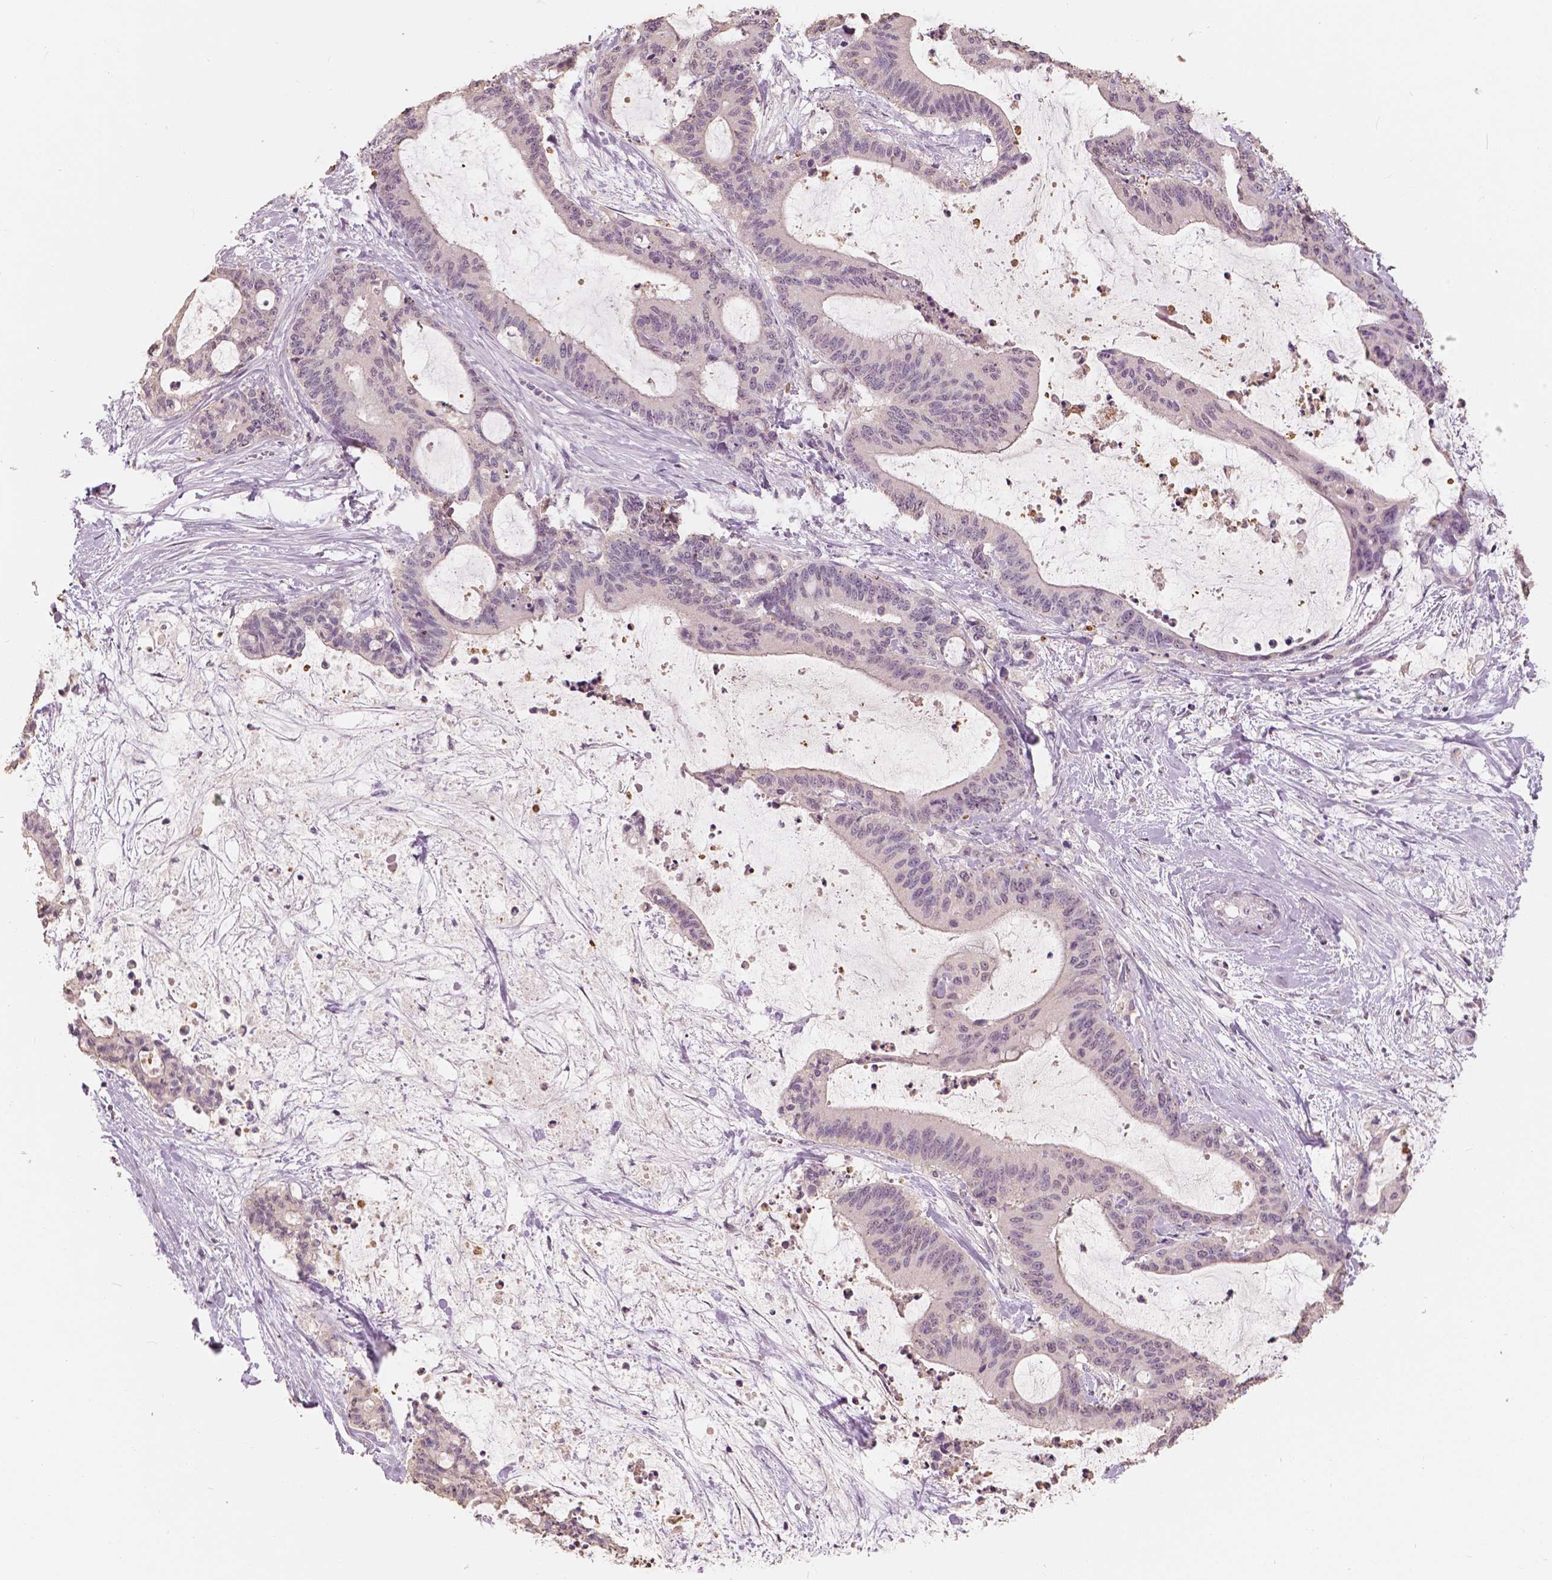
{"staining": {"intensity": "weak", "quantity": "<25%", "location": "cytoplasmic/membranous"}, "tissue": "liver cancer", "cell_type": "Tumor cells", "image_type": "cancer", "snomed": [{"axis": "morphology", "description": "Cholangiocarcinoma"}, {"axis": "topography", "description": "Liver"}], "caption": "High power microscopy photomicrograph of an immunohistochemistry micrograph of cholangiocarcinoma (liver), revealing no significant staining in tumor cells.", "gene": "SAT2", "patient": {"sex": "female", "age": 73}}